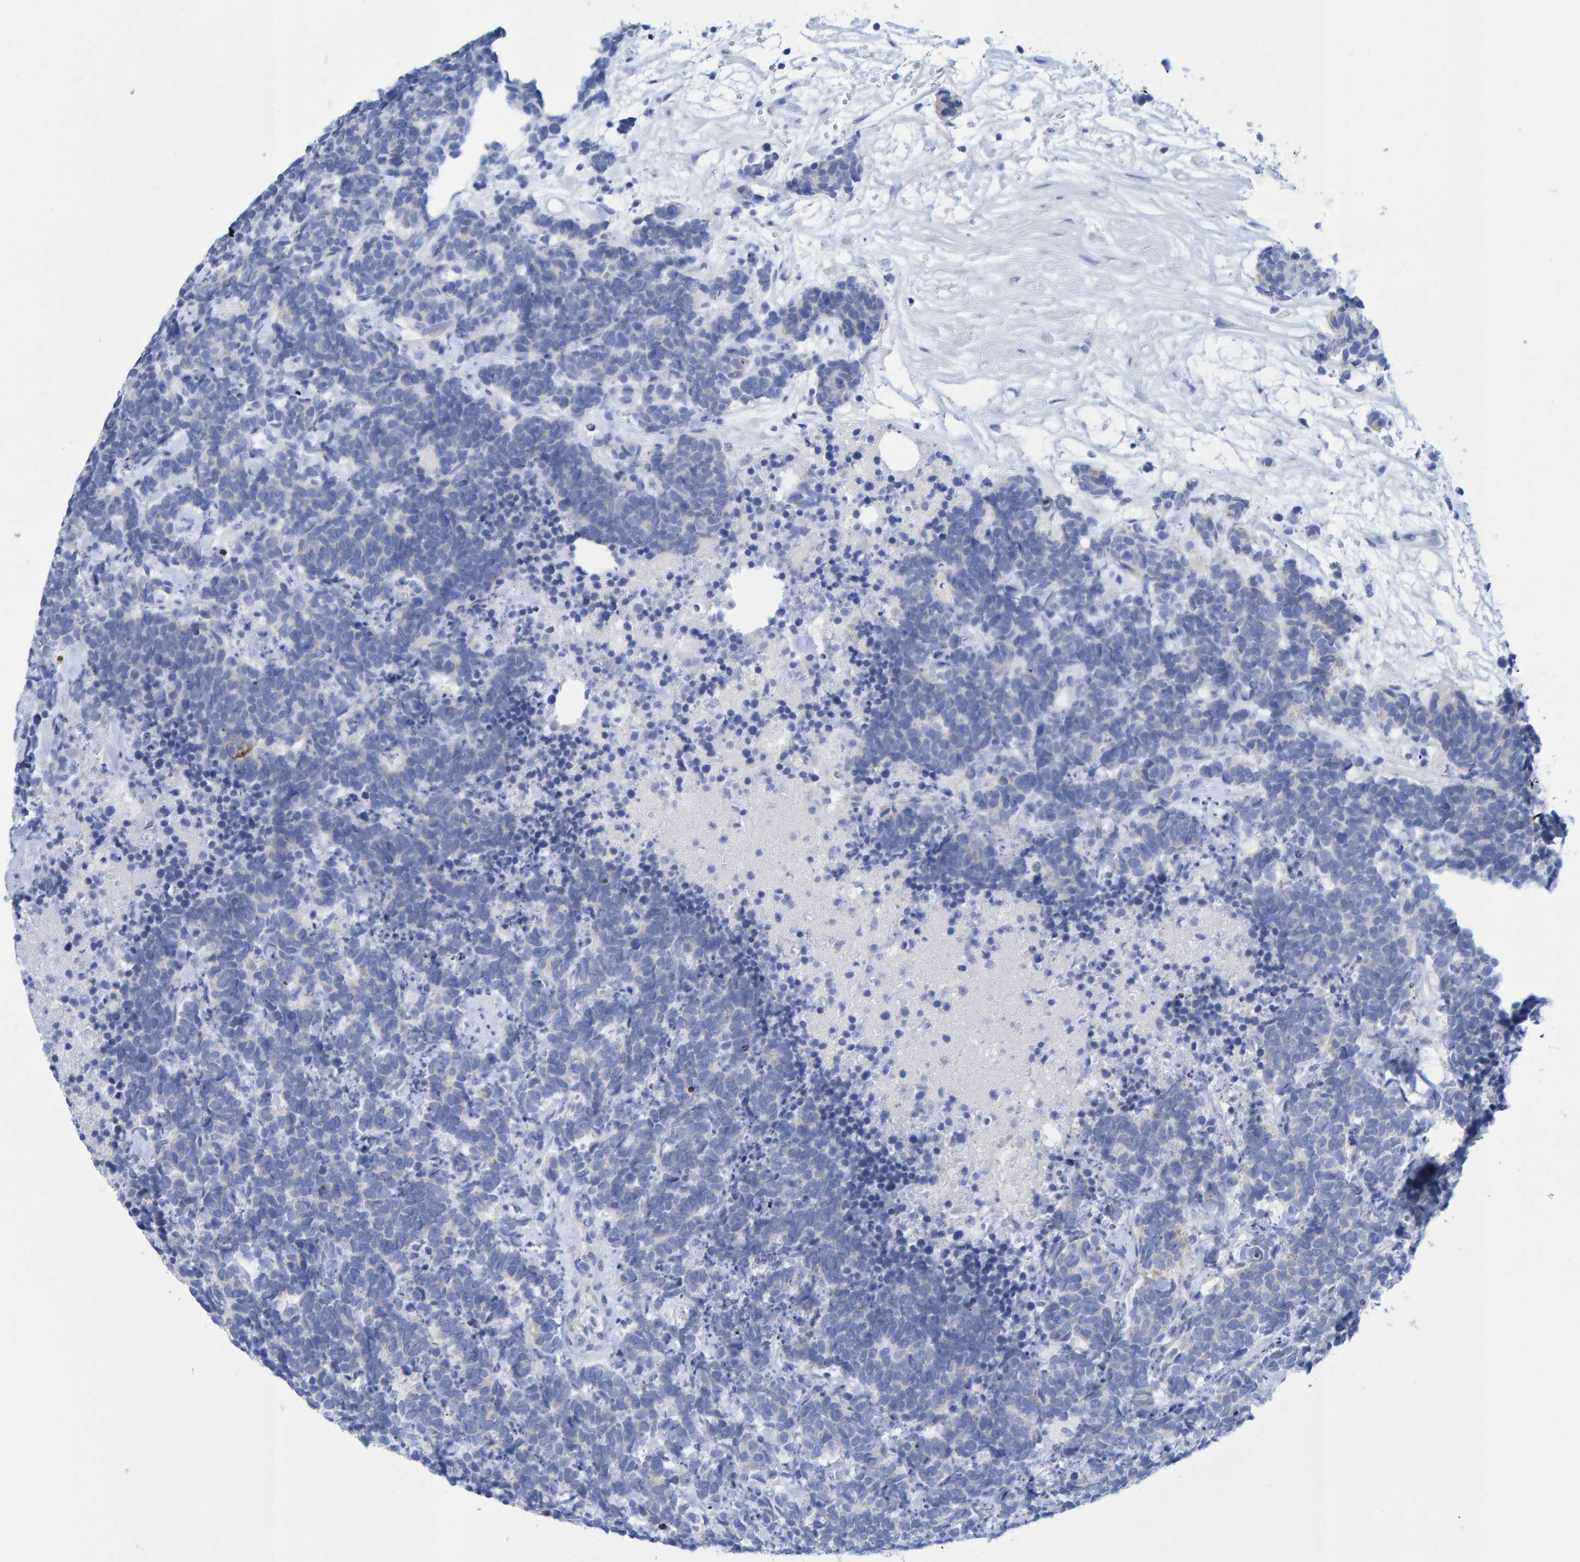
{"staining": {"intensity": "negative", "quantity": "none", "location": "none"}, "tissue": "carcinoid", "cell_type": "Tumor cells", "image_type": "cancer", "snomed": [{"axis": "morphology", "description": "Carcinoma, NOS"}, {"axis": "morphology", "description": "Carcinoid, malignant, NOS"}, {"axis": "topography", "description": "Urinary bladder"}], "caption": "Tumor cells are negative for protein expression in human carcinoid.", "gene": "JAKMIP3", "patient": {"sex": "male", "age": 57}}